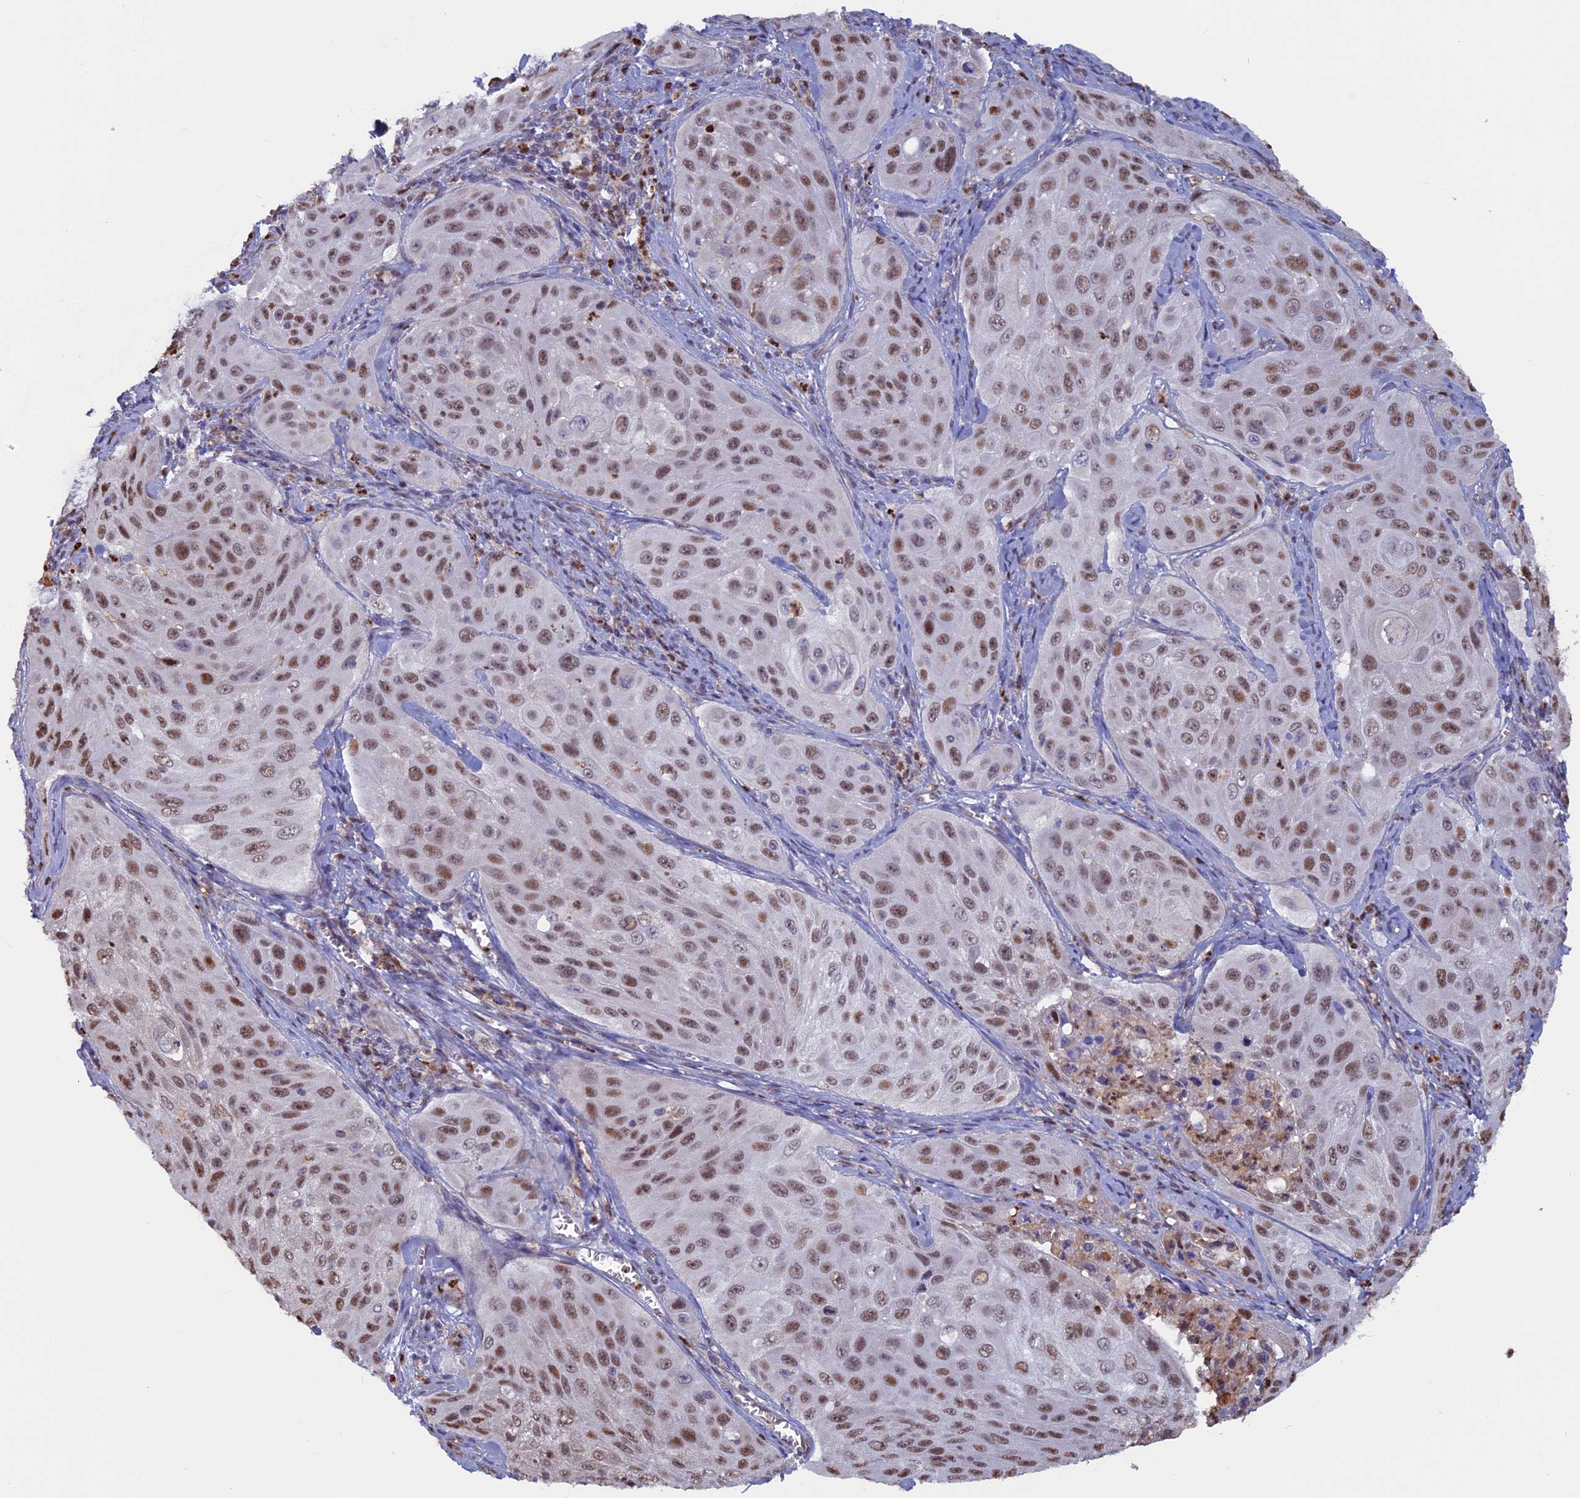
{"staining": {"intensity": "moderate", "quantity": ">75%", "location": "nuclear"}, "tissue": "cervical cancer", "cell_type": "Tumor cells", "image_type": "cancer", "snomed": [{"axis": "morphology", "description": "Squamous cell carcinoma, NOS"}, {"axis": "topography", "description": "Cervix"}], "caption": "Immunohistochemistry (DAB) staining of human cervical cancer (squamous cell carcinoma) demonstrates moderate nuclear protein positivity in about >75% of tumor cells.", "gene": "ACSS1", "patient": {"sex": "female", "age": 42}}